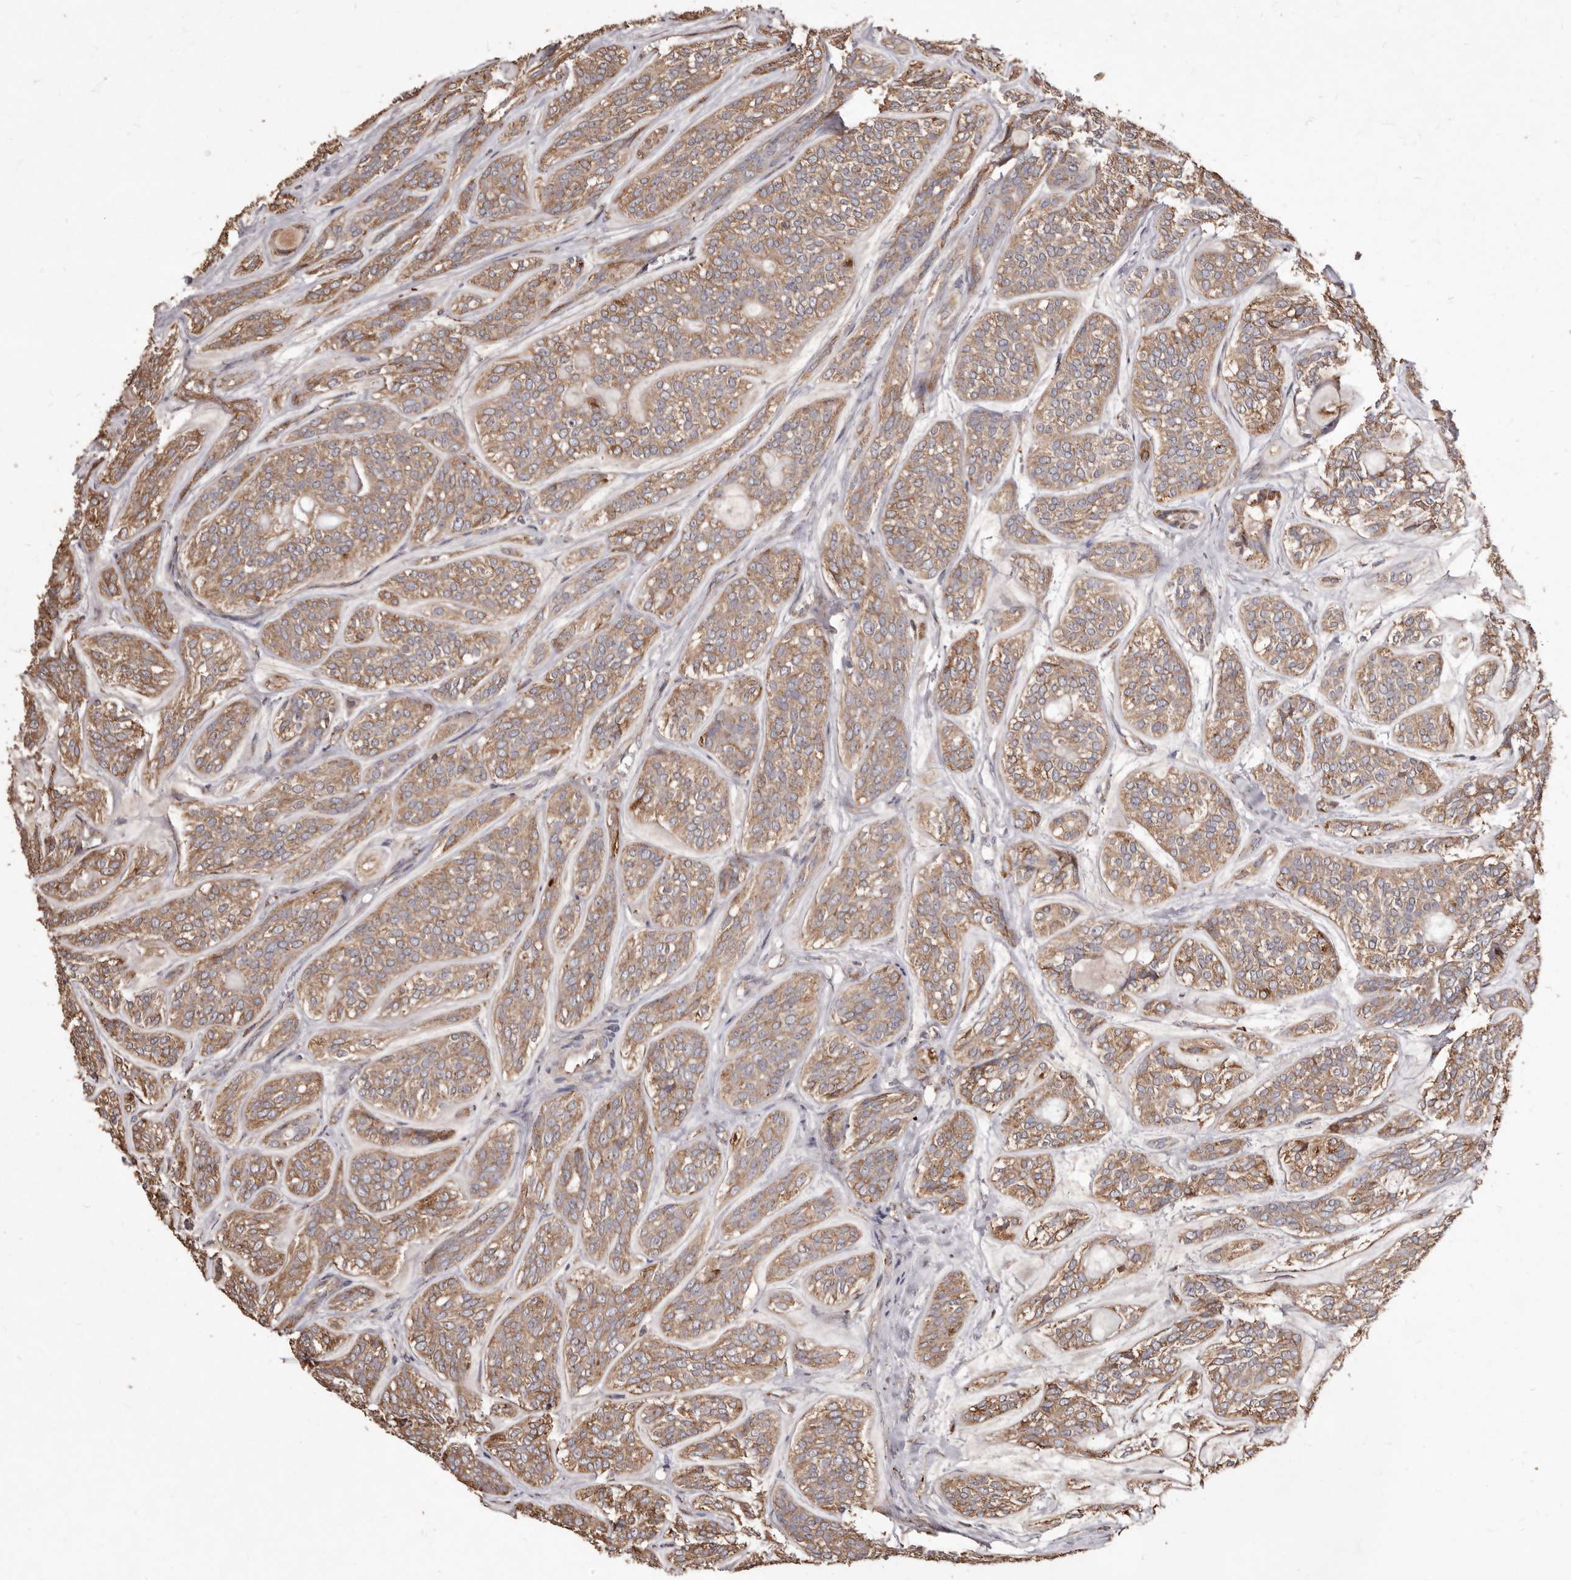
{"staining": {"intensity": "moderate", "quantity": ">75%", "location": "cytoplasmic/membranous"}, "tissue": "head and neck cancer", "cell_type": "Tumor cells", "image_type": "cancer", "snomed": [{"axis": "morphology", "description": "Adenocarcinoma, NOS"}, {"axis": "topography", "description": "Head-Neck"}], "caption": "Human head and neck cancer stained with a protein marker reveals moderate staining in tumor cells.", "gene": "STEAP2", "patient": {"sex": "male", "age": 66}}